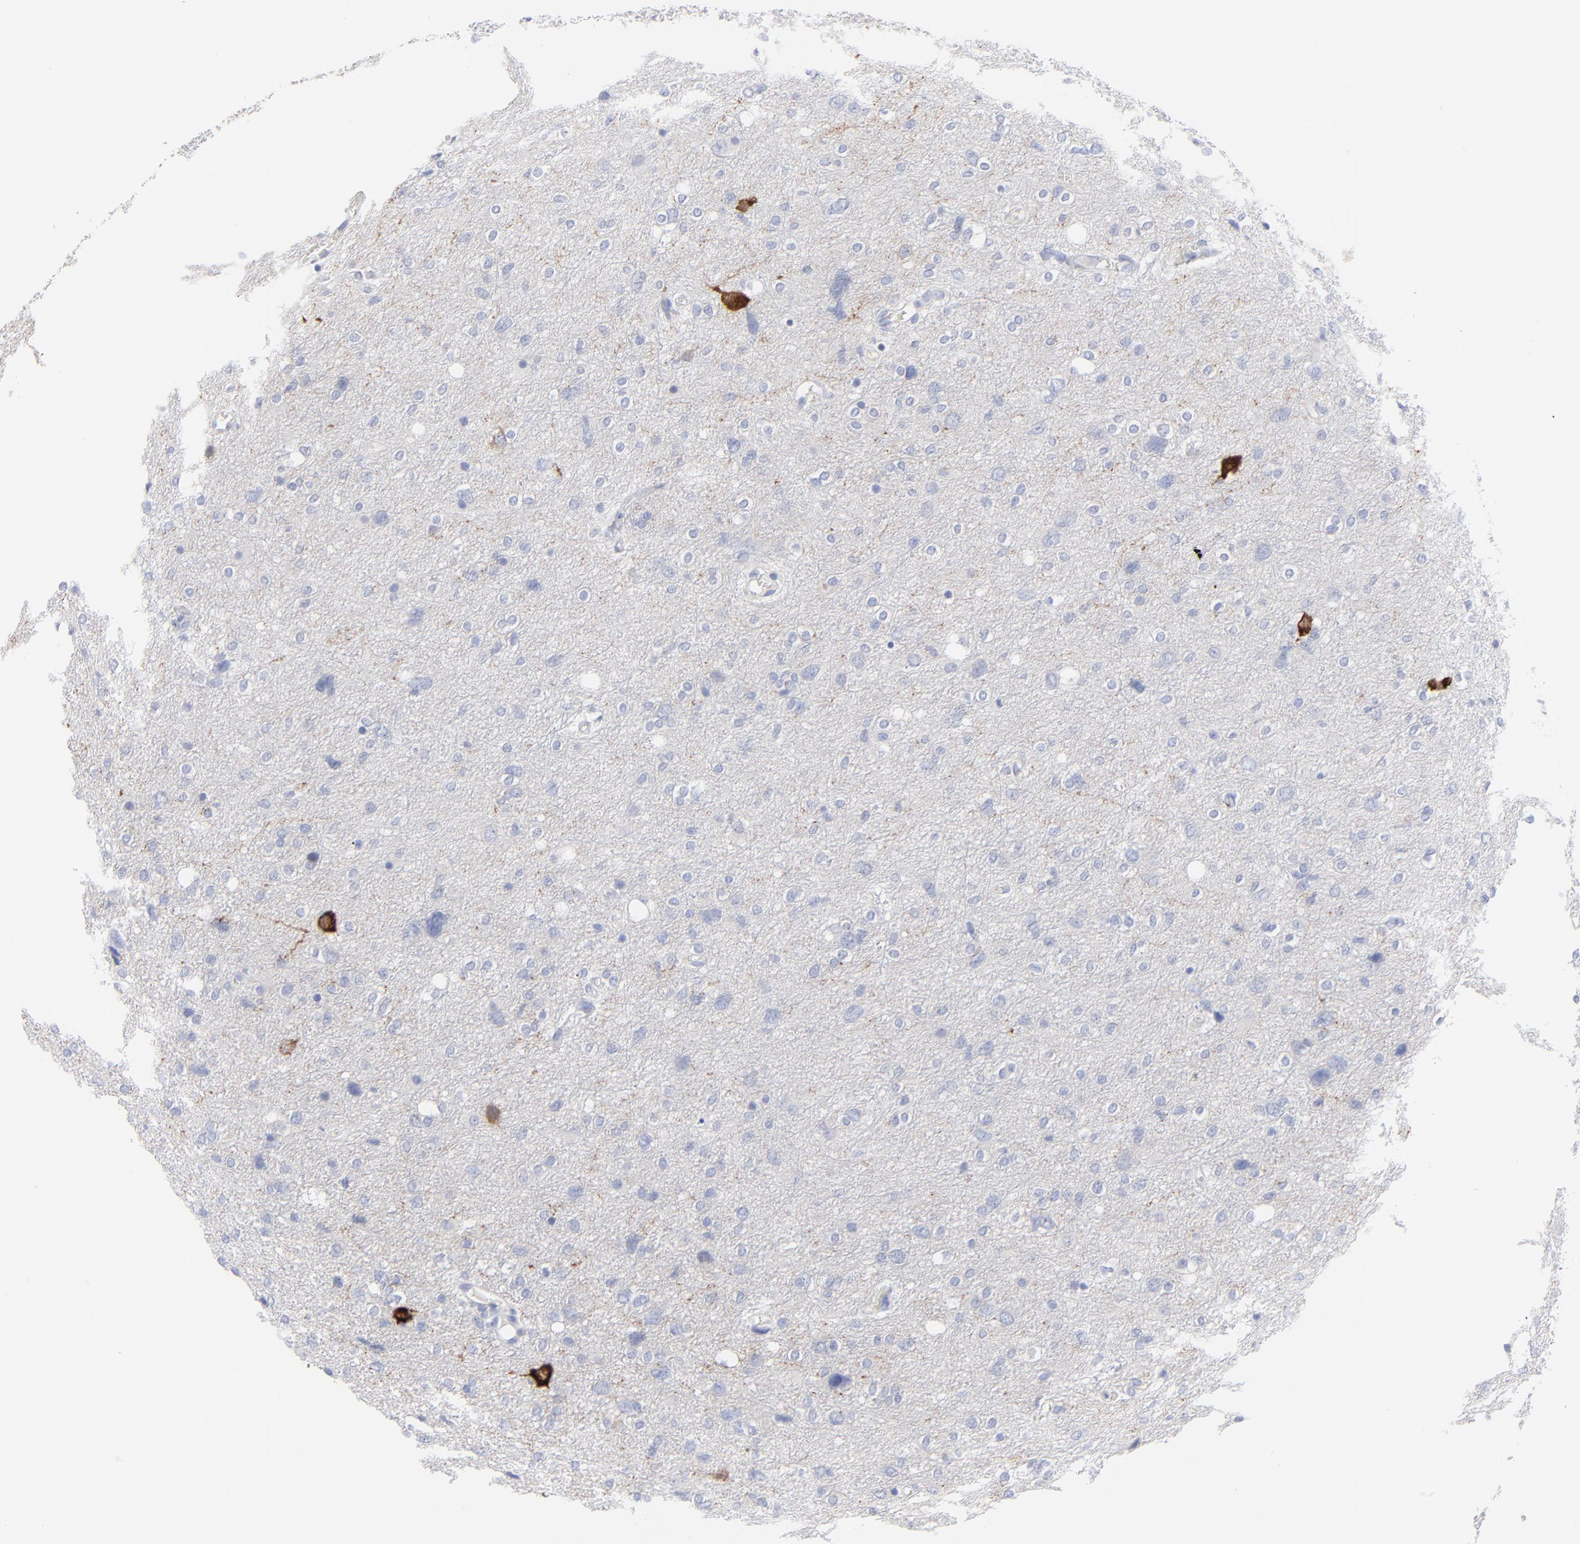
{"staining": {"intensity": "negative", "quantity": "none", "location": "none"}, "tissue": "glioma", "cell_type": "Tumor cells", "image_type": "cancer", "snomed": [{"axis": "morphology", "description": "Glioma, malignant, High grade"}, {"axis": "topography", "description": "Brain"}], "caption": "This histopathology image is of glioma stained with immunohistochemistry to label a protein in brown with the nuclei are counter-stained blue. There is no staining in tumor cells.", "gene": "PSD3", "patient": {"sex": "female", "age": 59}}